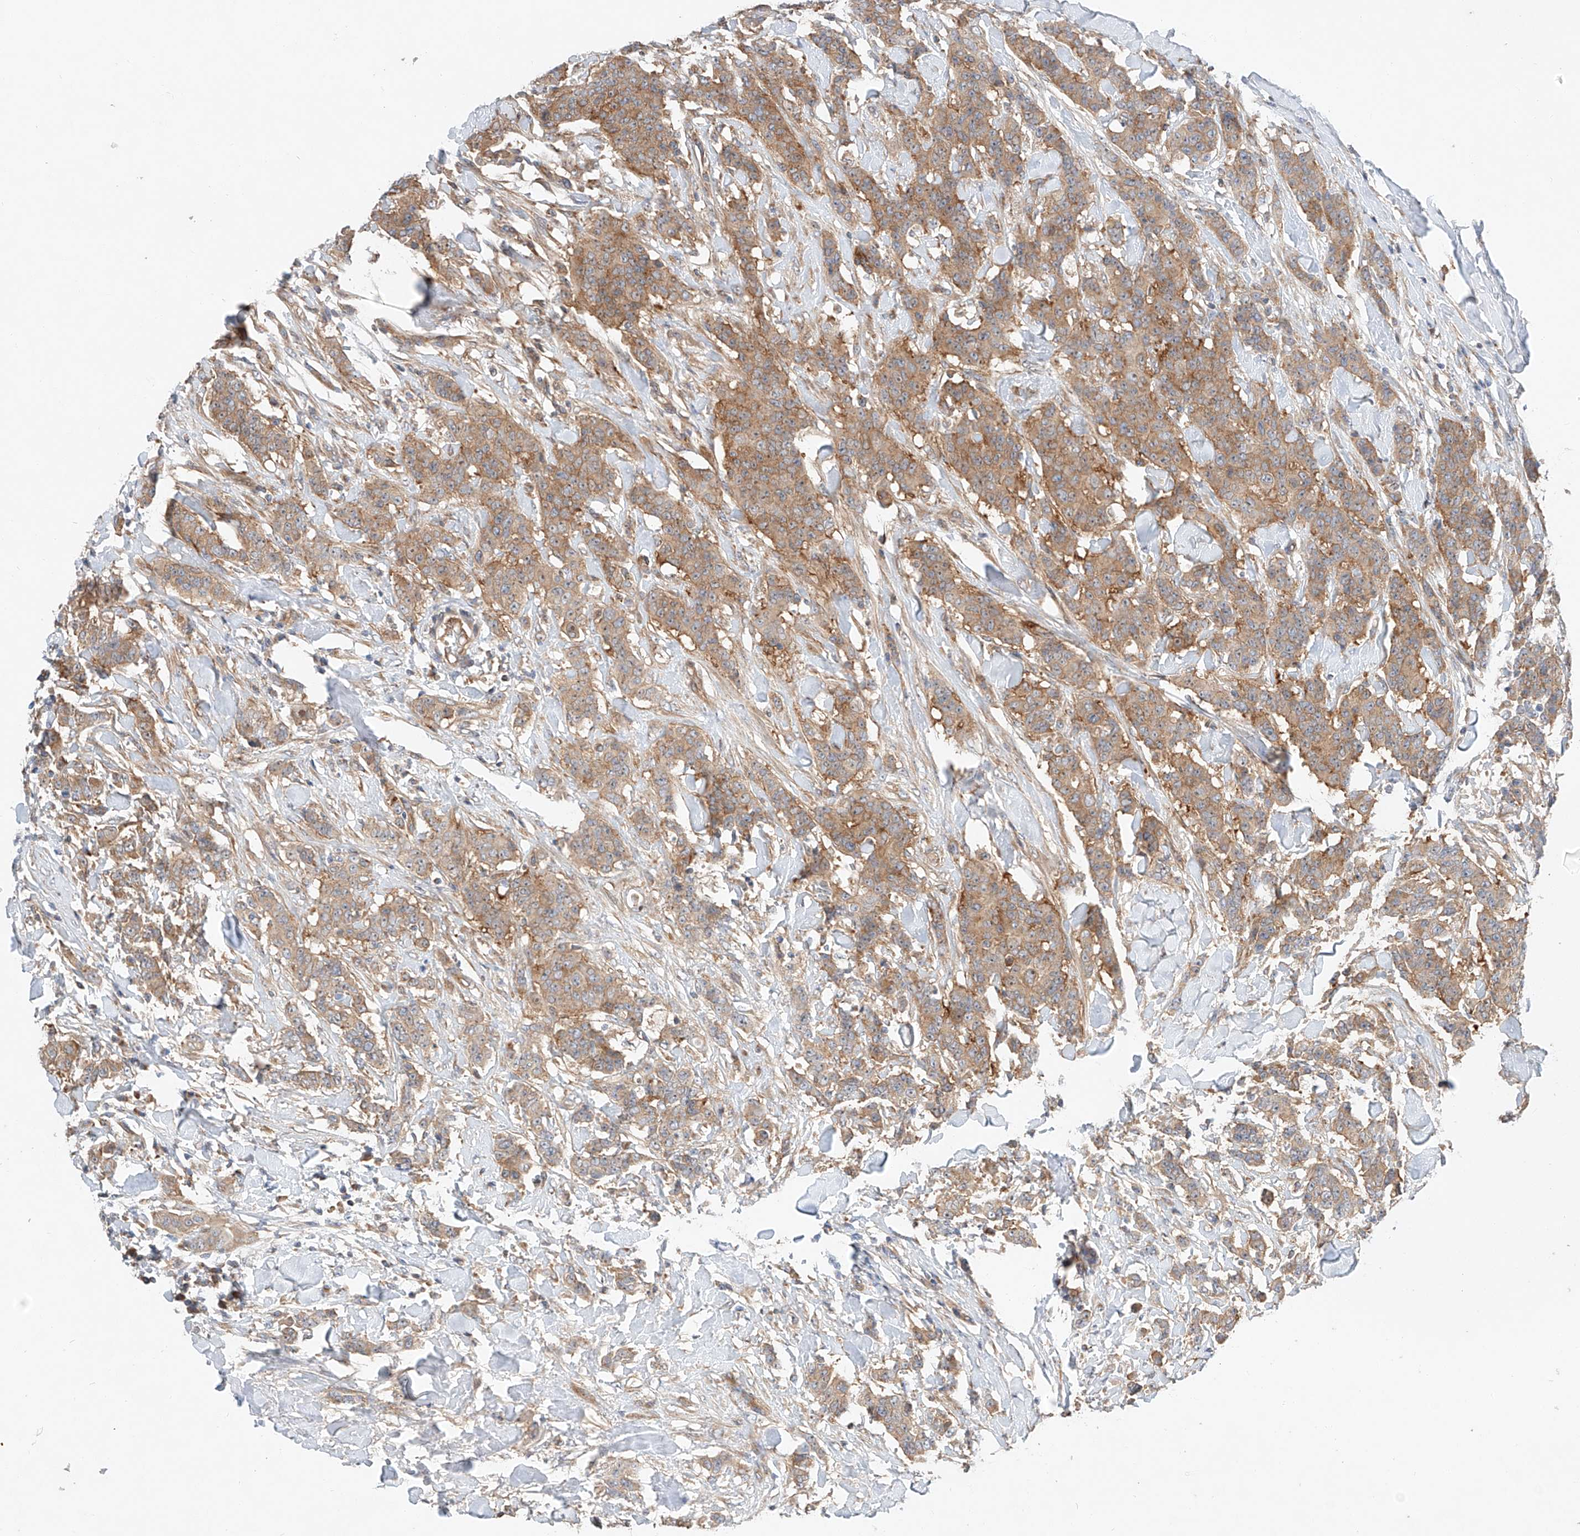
{"staining": {"intensity": "moderate", "quantity": ">75%", "location": "cytoplasmic/membranous"}, "tissue": "breast cancer", "cell_type": "Tumor cells", "image_type": "cancer", "snomed": [{"axis": "morphology", "description": "Duct carcinoma"}, {"axis": "topography", "description": "Breast"}], "caption": "Human breast invasive ductal carcinoma stained with a brown dye demonstrates moderate cytoplasmic/membranous positive positivity in about >75% of tumor cells.", "gene": "RUSC1", "patient": {"sex": "female", "age": 40}}